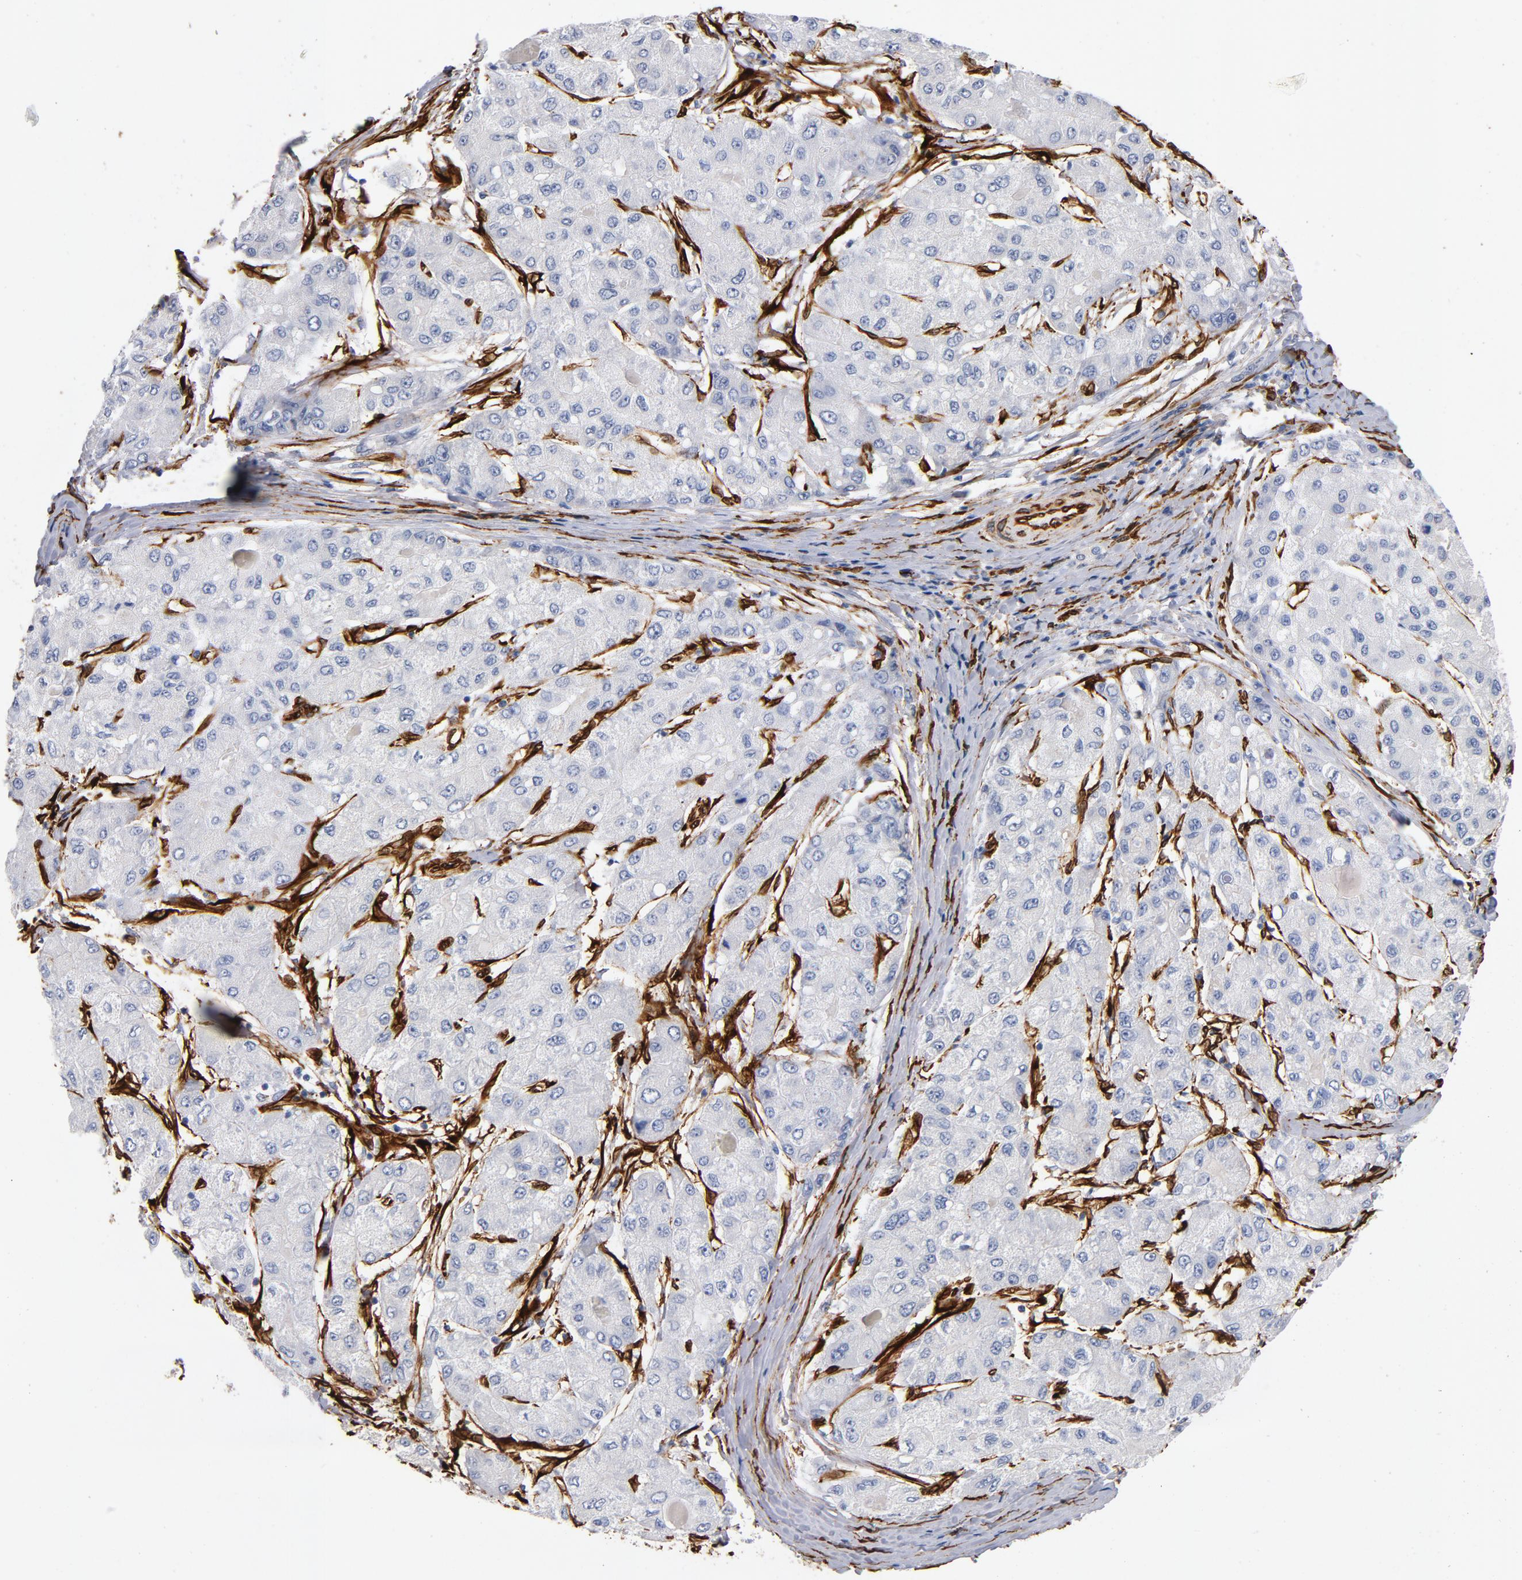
{"staining": {"intensity": "negative", "quantity": "none", "location": "none"}, "tissue": "liver cancer", "cell_type": "Tumor cells", "image_type": "cancer", "snomed": [{"axis": "morphology", "description": "Carcinoma, Hepatocellular, NOS"}, {"axis": "topography", "description": "Liver"}], "caption": "This micrograph is of liver hepatocellular carcinoma stained with immunohistochemistry to label a protein in brown with the nuclei are counter-stained blue. There is no expression in tumor cells.", "gene": "SERPINH1", "patient": {"sex": "male", "age": 80}}